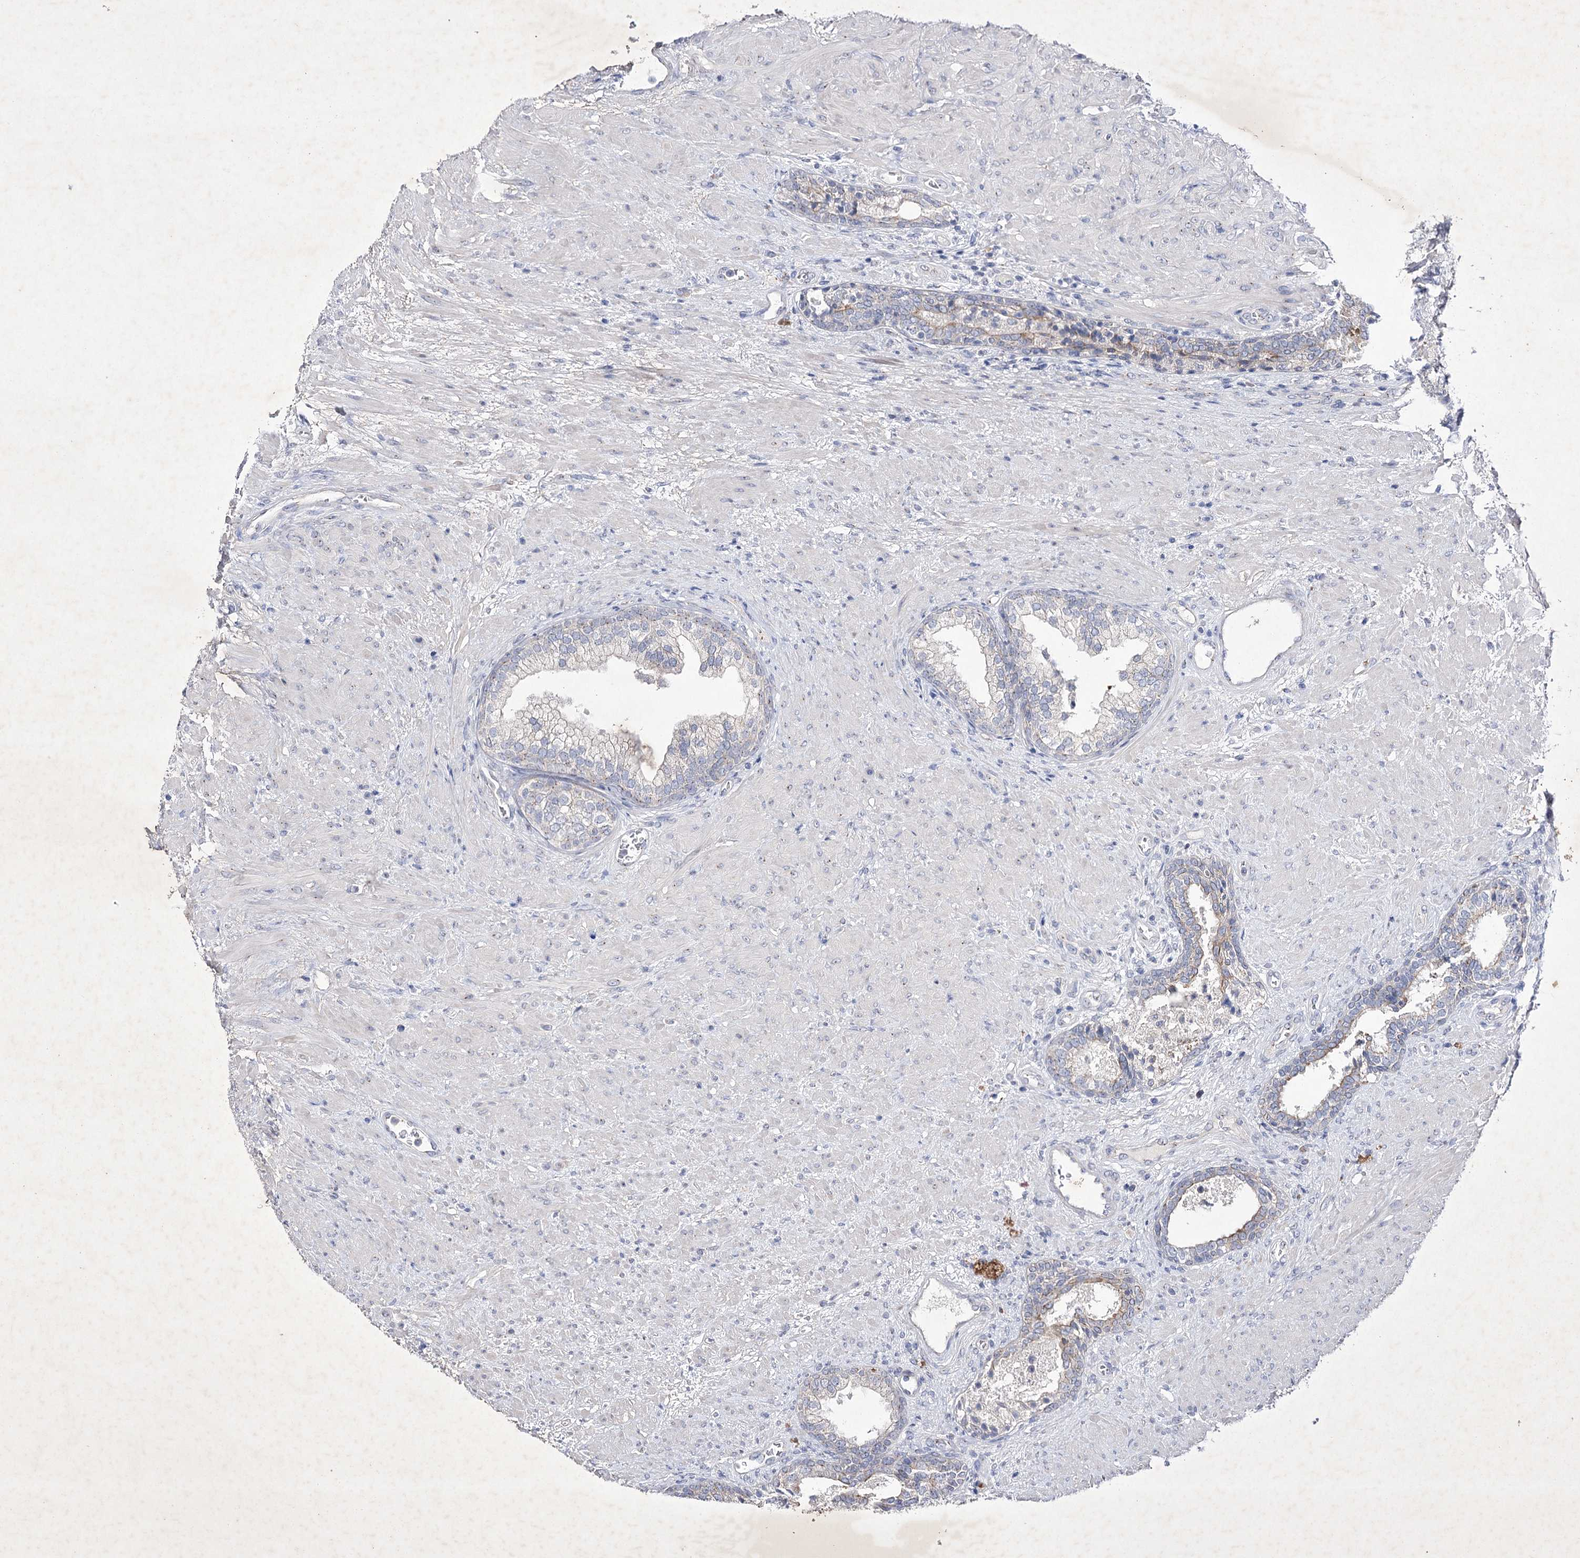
{"staining": {"intensity": "moderate", "quantity": "<25%", "location": "cytoplasmic/membranous"}, "tissue": "prostate", "cell_type": "Glandular cells", "image_type": "normal", "snomed": [{"axis": "morphology", "description": "Normal tissue, NOS"}, {"axis": "topography", "description": "Prostate"}], "caption": "Prostate stained for a protein (brown) reveals moderate cytoplasmic/membranous positive staining in about <25% of glandular cells.", "gene": "COX15", "patient": {"sex": "male", "age": 76}}